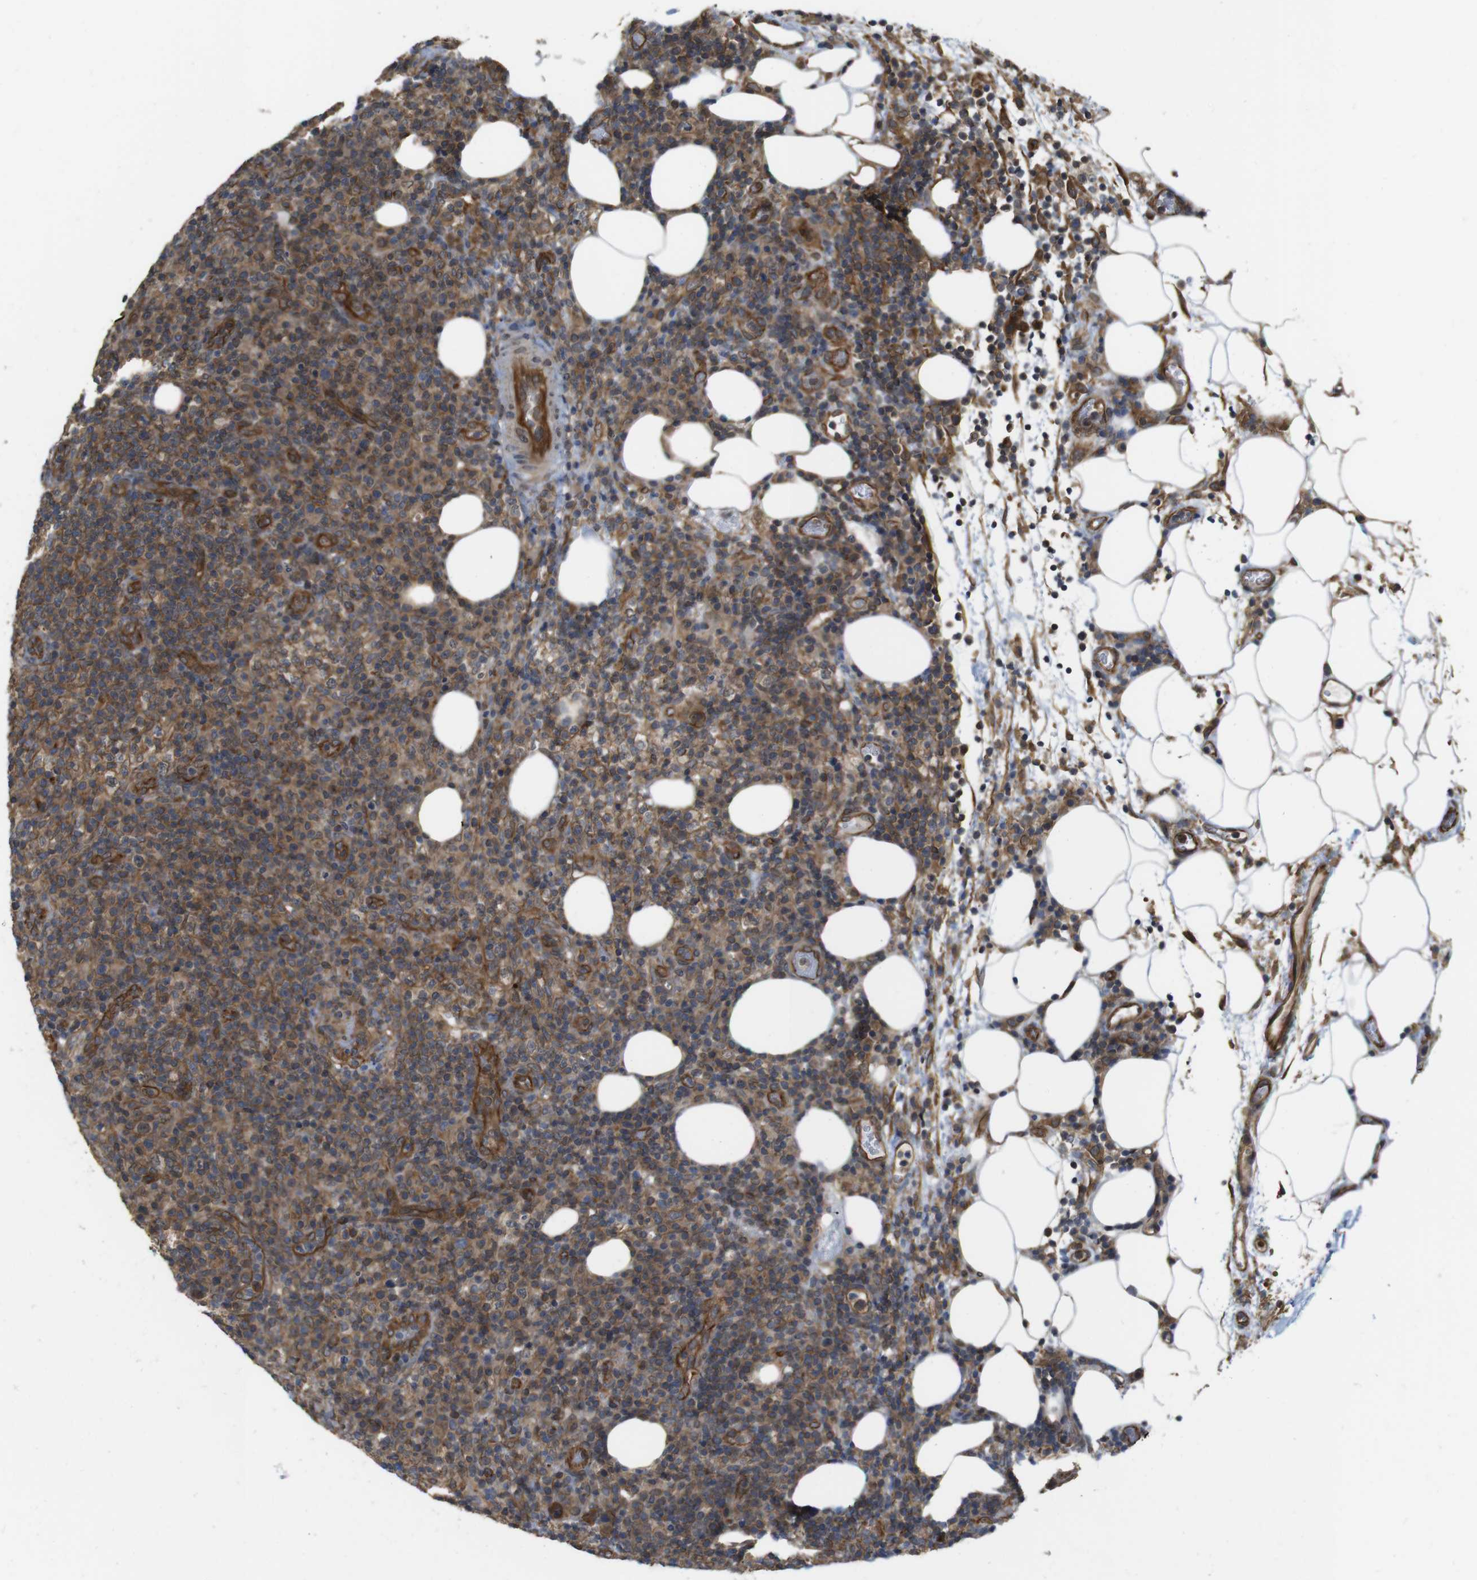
{"staining": {"intensity": "moderate", "quantity": ">75%", "location": "cytoplasmic/membranous"}, "tissue": "lymphoma", "cell_type": "Tumor cells", "image_type": "cancer", "snomed": [{"axis": "morphology", "description": "Malignant lymphoma, non-Hodgkin's type, High grade"}, {"axis": "topography", "description": "Lymph node"}], "caption": "Lymphoma stained for a protein (brown) displays moderate cytoplasmic/membranous positive positivity in about >75% of tumor cells.", "gene": "ZDHHC5", "patient": {"sex": "female", "age": 76}}